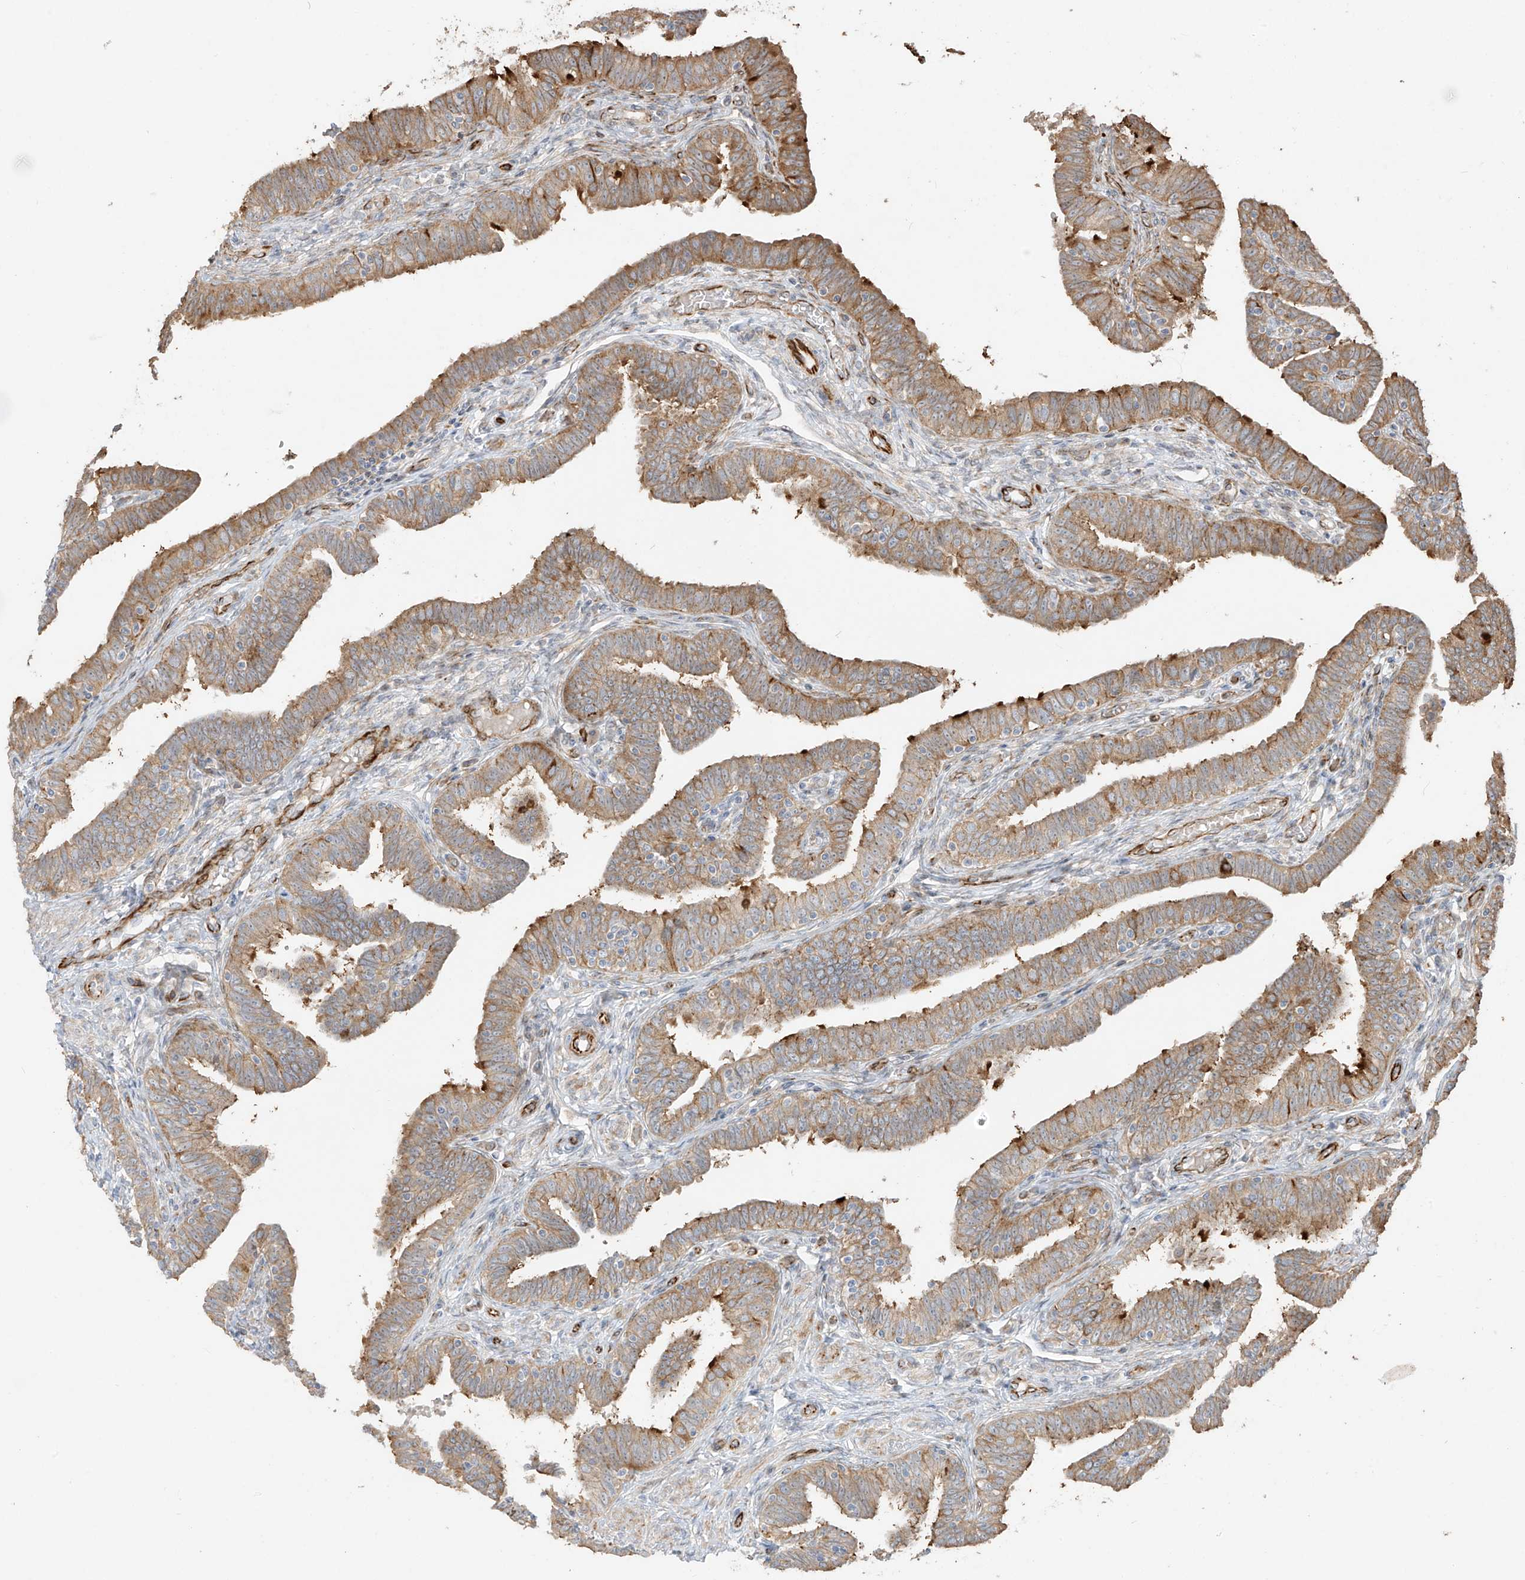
{"staining": {"intensity": "moderate", "quantity": ">75%", "location": "cytoplasmic/membranous"}, "tissue": "fallopian tube", "cell_type": "Glandular cells", "image_type": "normal", "snomed": [{"axis": "morphology", "description": "Normal tissue, NOS"}, {"axis": "topography", "description": "Fallopian tube"}], "caption": "Protein staining displays moderate cytoplasmic/membranous expression in approximately >75% of glandular cells in normal fallopian tube.", "gene": "DCDC2", "patient": {"sex": "female", "age": 39}}